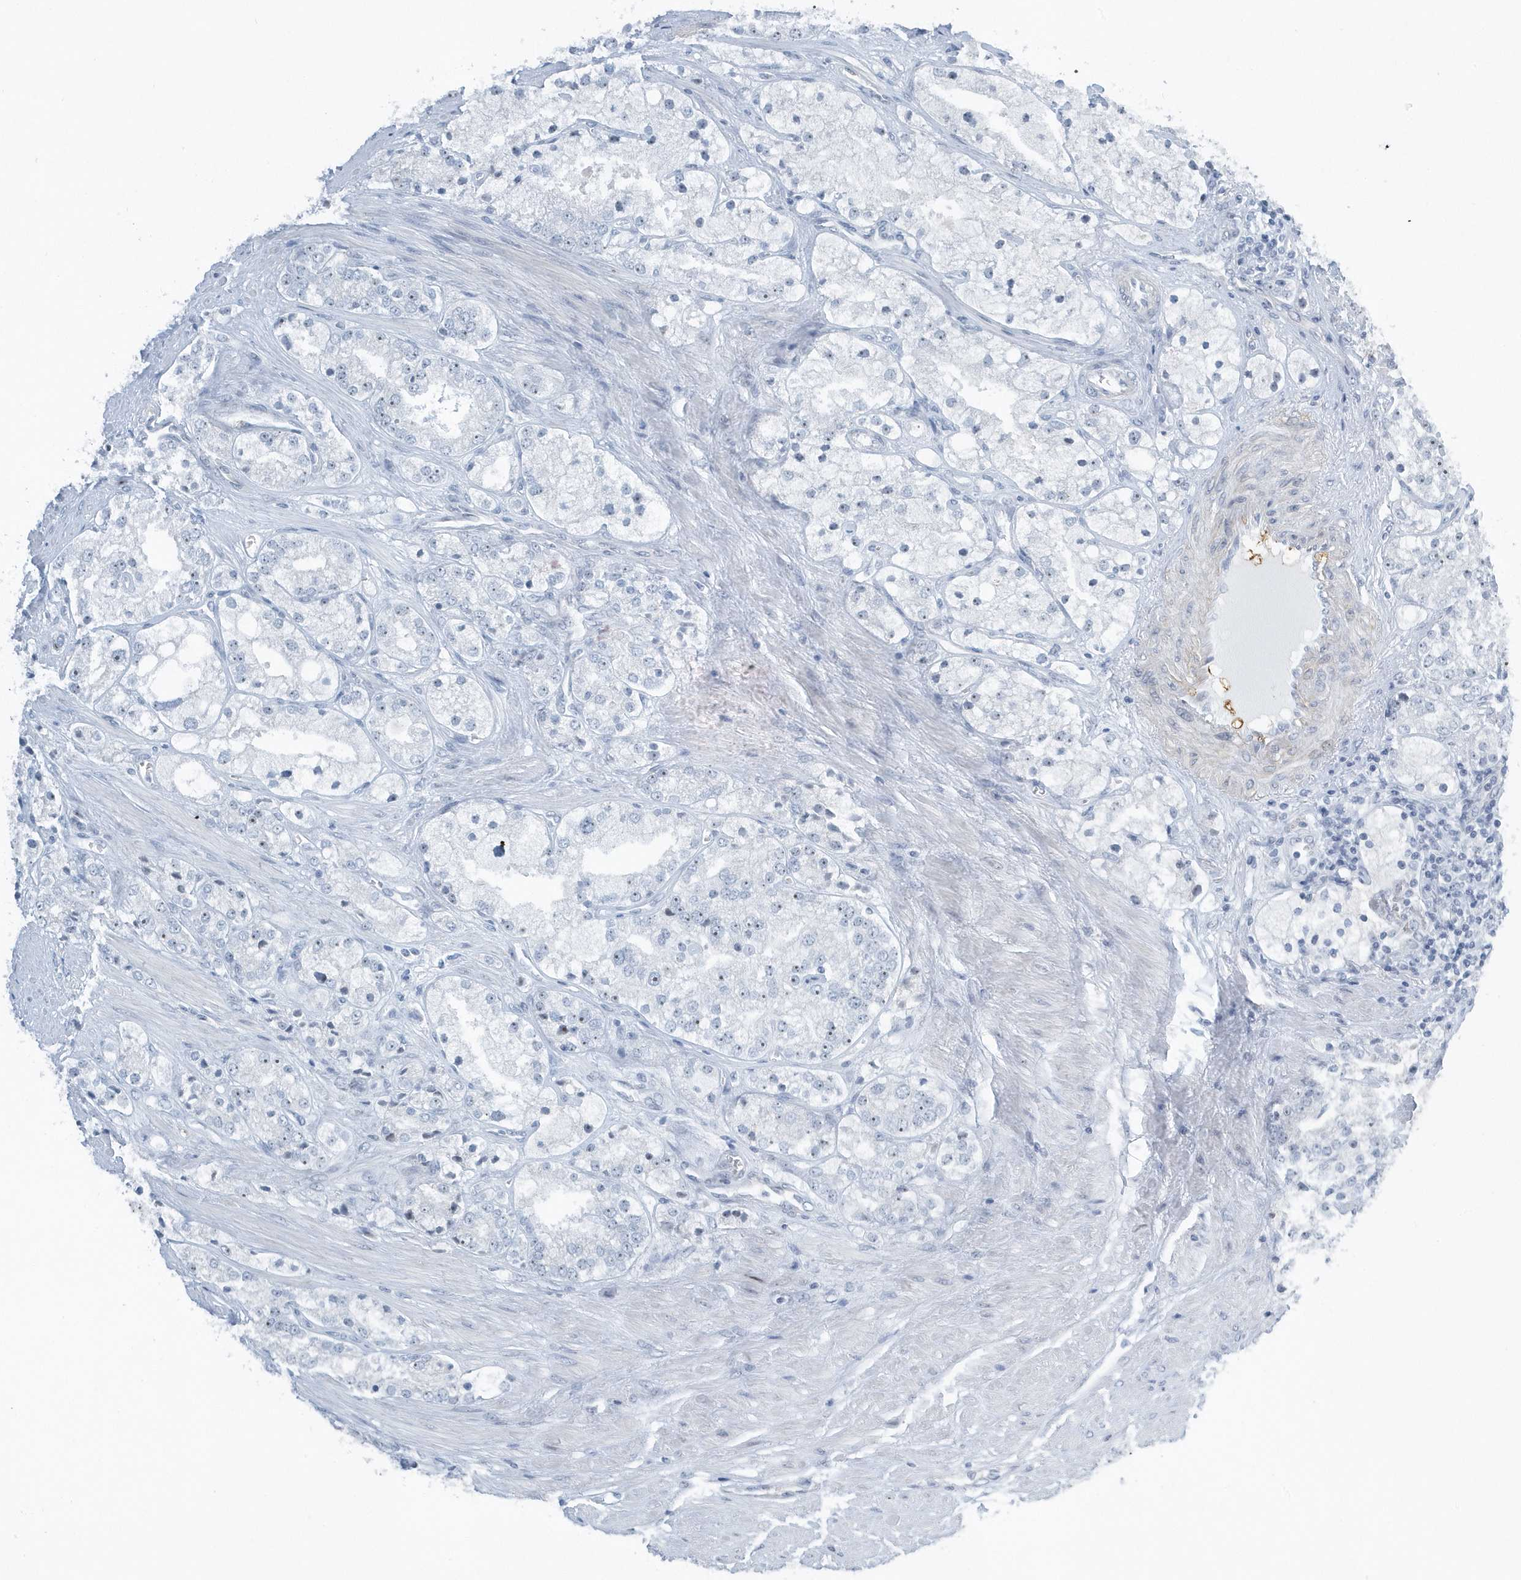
{"staining": {"intensity": "negative", "quantity": "none", "location": "none"}, "tissue": "prostate cancer", "cell_type": "Tumor cells", "image_type": "cancer", "snomed": [{"axis": "morphology", "description": "Adenocarcinoma, High grade"}, {"axis": "topography", "description": "Prostate"}], "caption": "Immunohistochemical staining of human prostate cancer reveals no significant positivity in tumor cells. The staining was performed using DAB to visualize the protein expression in brown, while the nuclei were stained in blue with hematoxylin (Magnification: 20x).", "gene": "RPF2", "patient": {"sex": "male", "age": 50}}